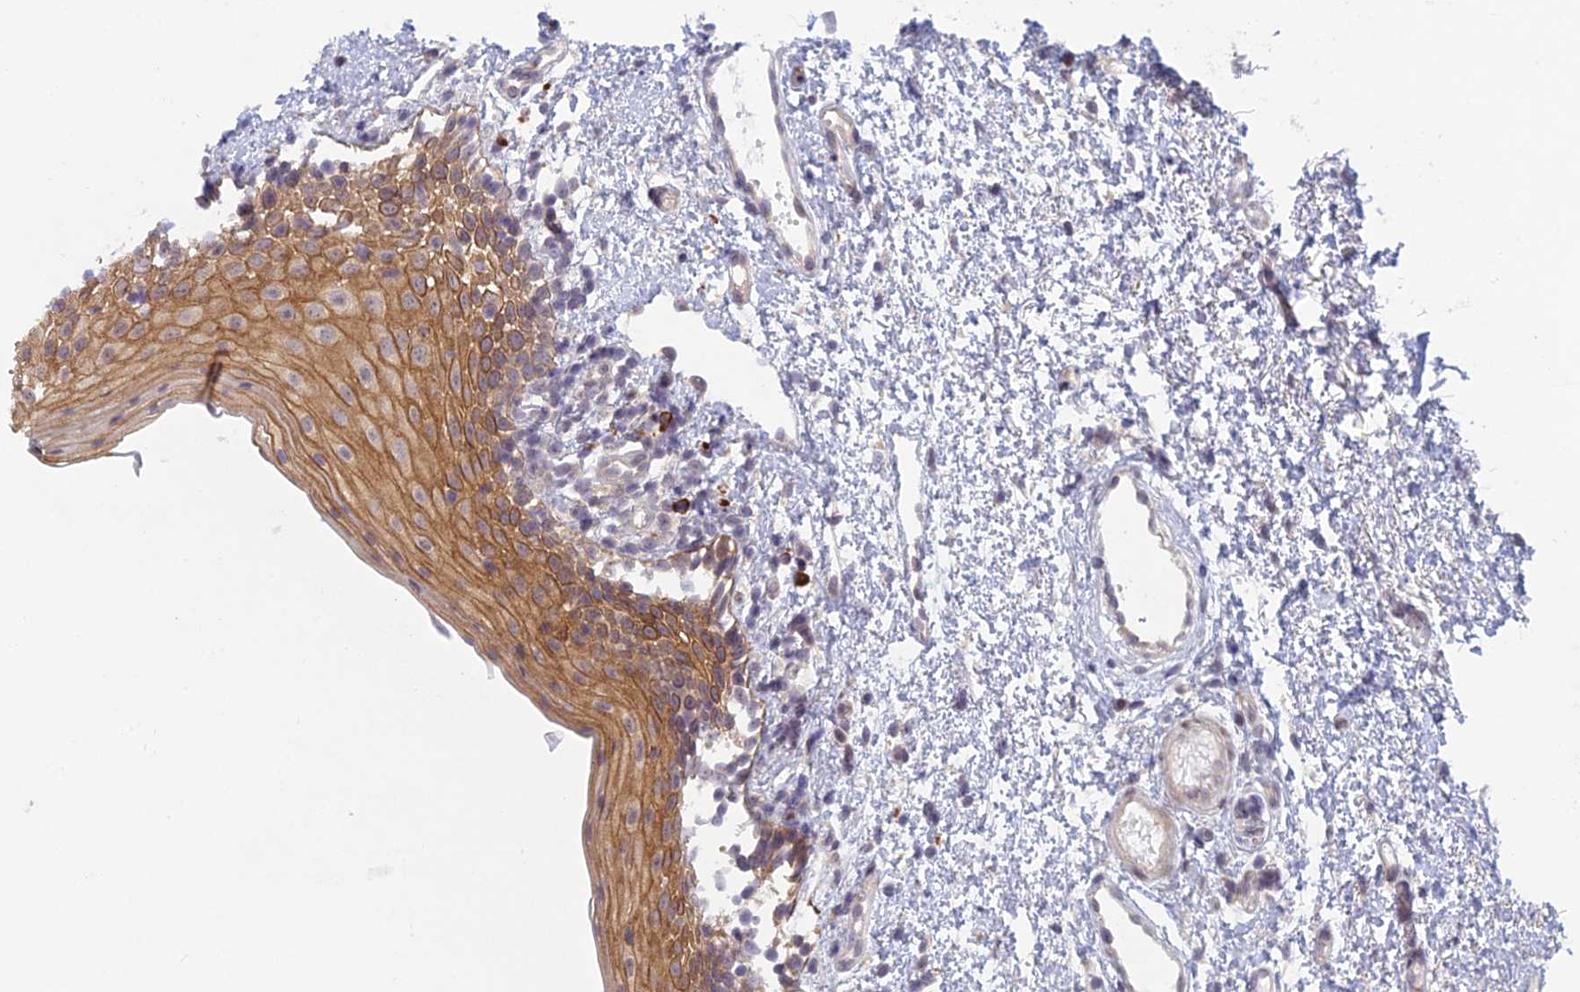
{"staining": {"intensity": "moderate", "quantity": ">75%", "location": "cytoplasmic/membranous"}, "tissue": "oral mucosa", "cell_type": "Squamous epithelial cells", "image_type": "normal", "snomed": [{"axis": "morphology", "description": "Normal tissue, NOS"}, {"axis": "topography", "description": "Oral tissue"}], "caption": "This photomicrograph reveals immunohistochemistry staining of unremarkable oral mucosa, with medium moderate cytoplasmic/membranous expression in approximately >75% of squamous epithelial cells.", "gene": "PPP1R26", "patient": {"sex": "female", "age": 13}}